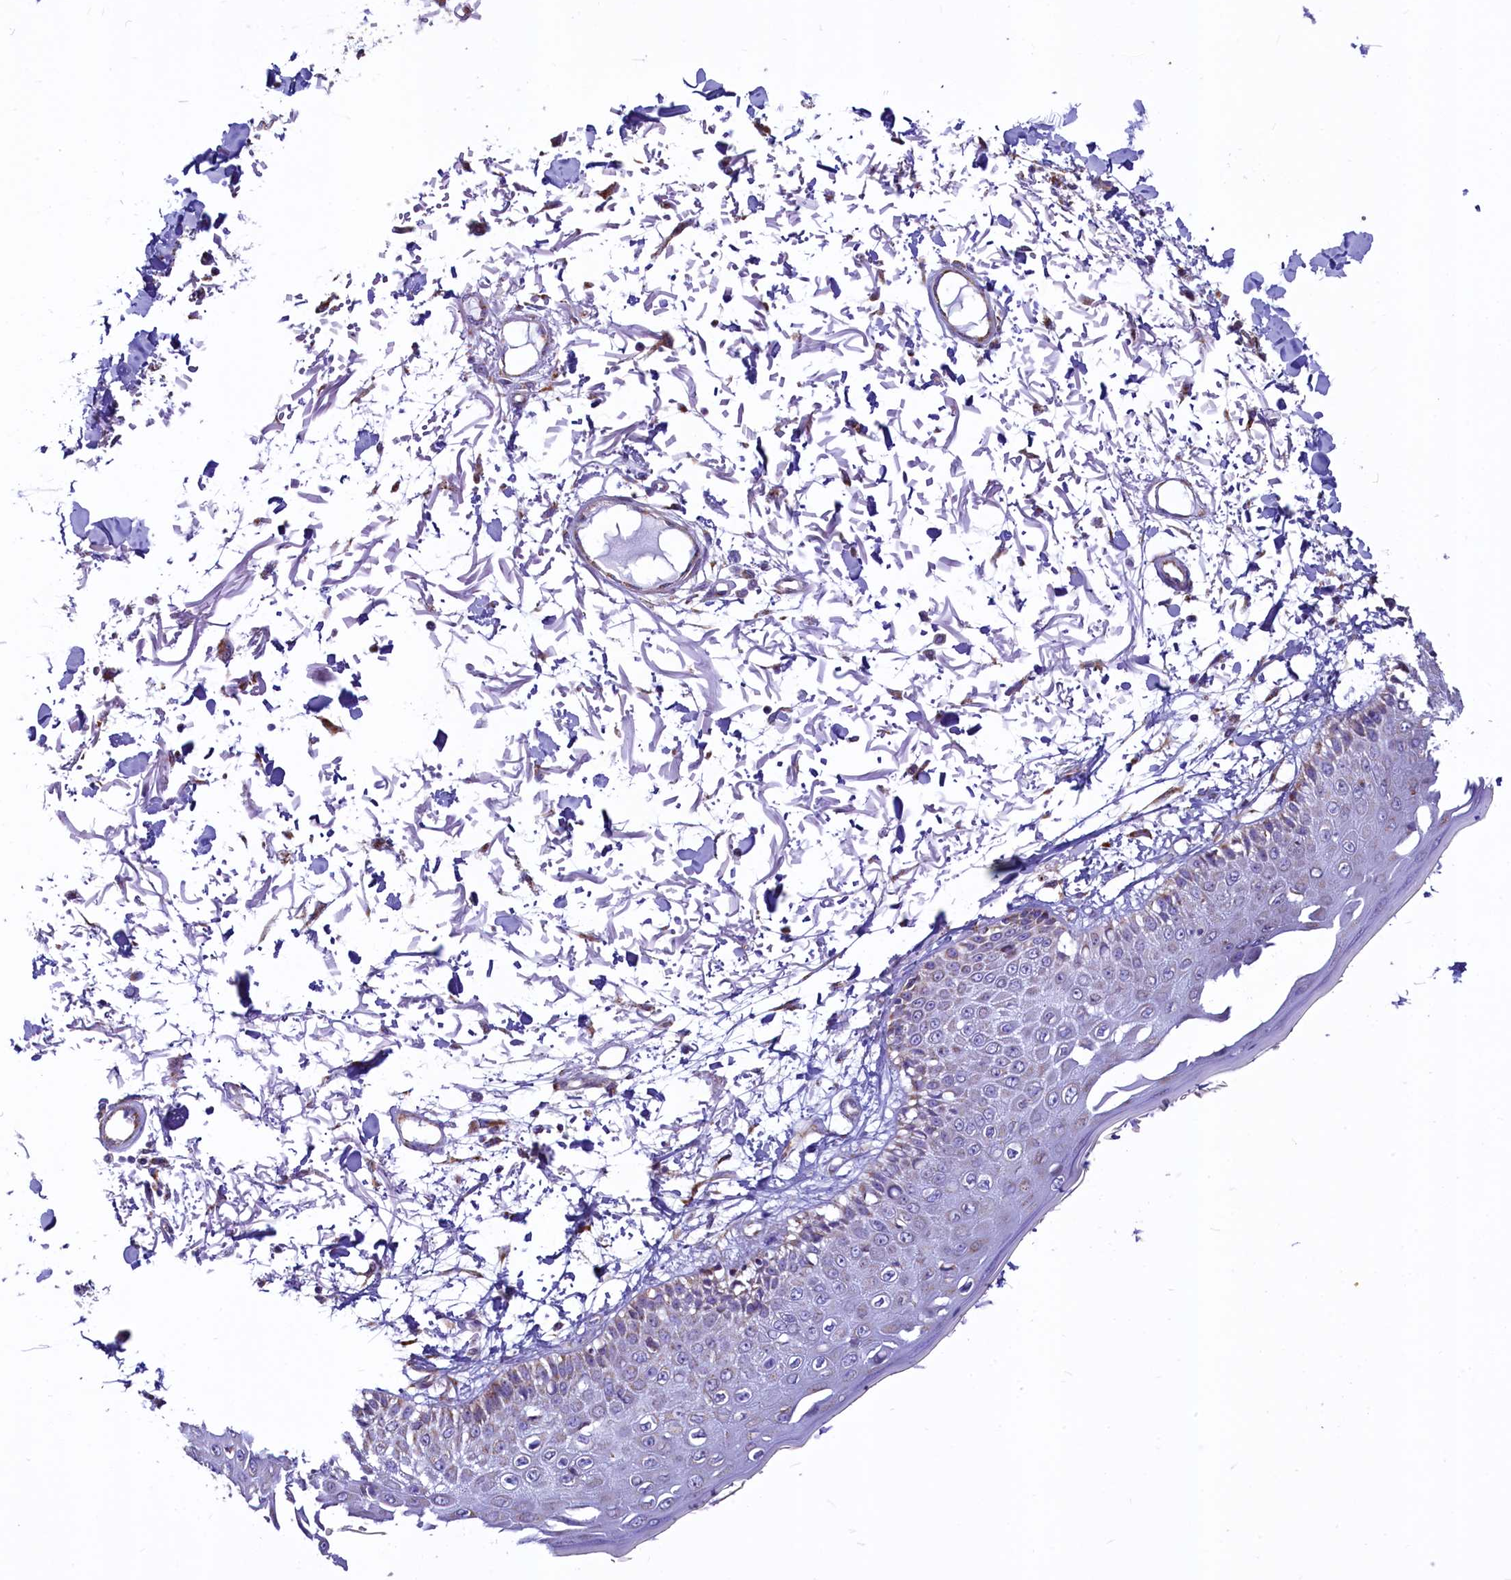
{"staining": {"intensity": "weak", "quantity": "25%-75%", "location": "cytoplasmic/membranous"}, "tissue": "skin", "cell_type": "Fibroblasts", "image_type": "normal", "snomed": [{"axis": "morphology", "description": "Normal tissue, NOS"}, {"axis": "morphology", "description": "Squamous cell carcinoma, NOS"}, {"axis": "topography", "description": "Skin"}, {"axis": "topography", "description": "Peripheral nerve tissue"}], "caption": "Skin stained with DAB immunohistochemistry demonstrates low levels of weak cytoplasmic/membranous expression in approximately 25%-75% of fibroblasts.", "gene": "VWCE", "patient": {"sex": "male", "age": 83}}